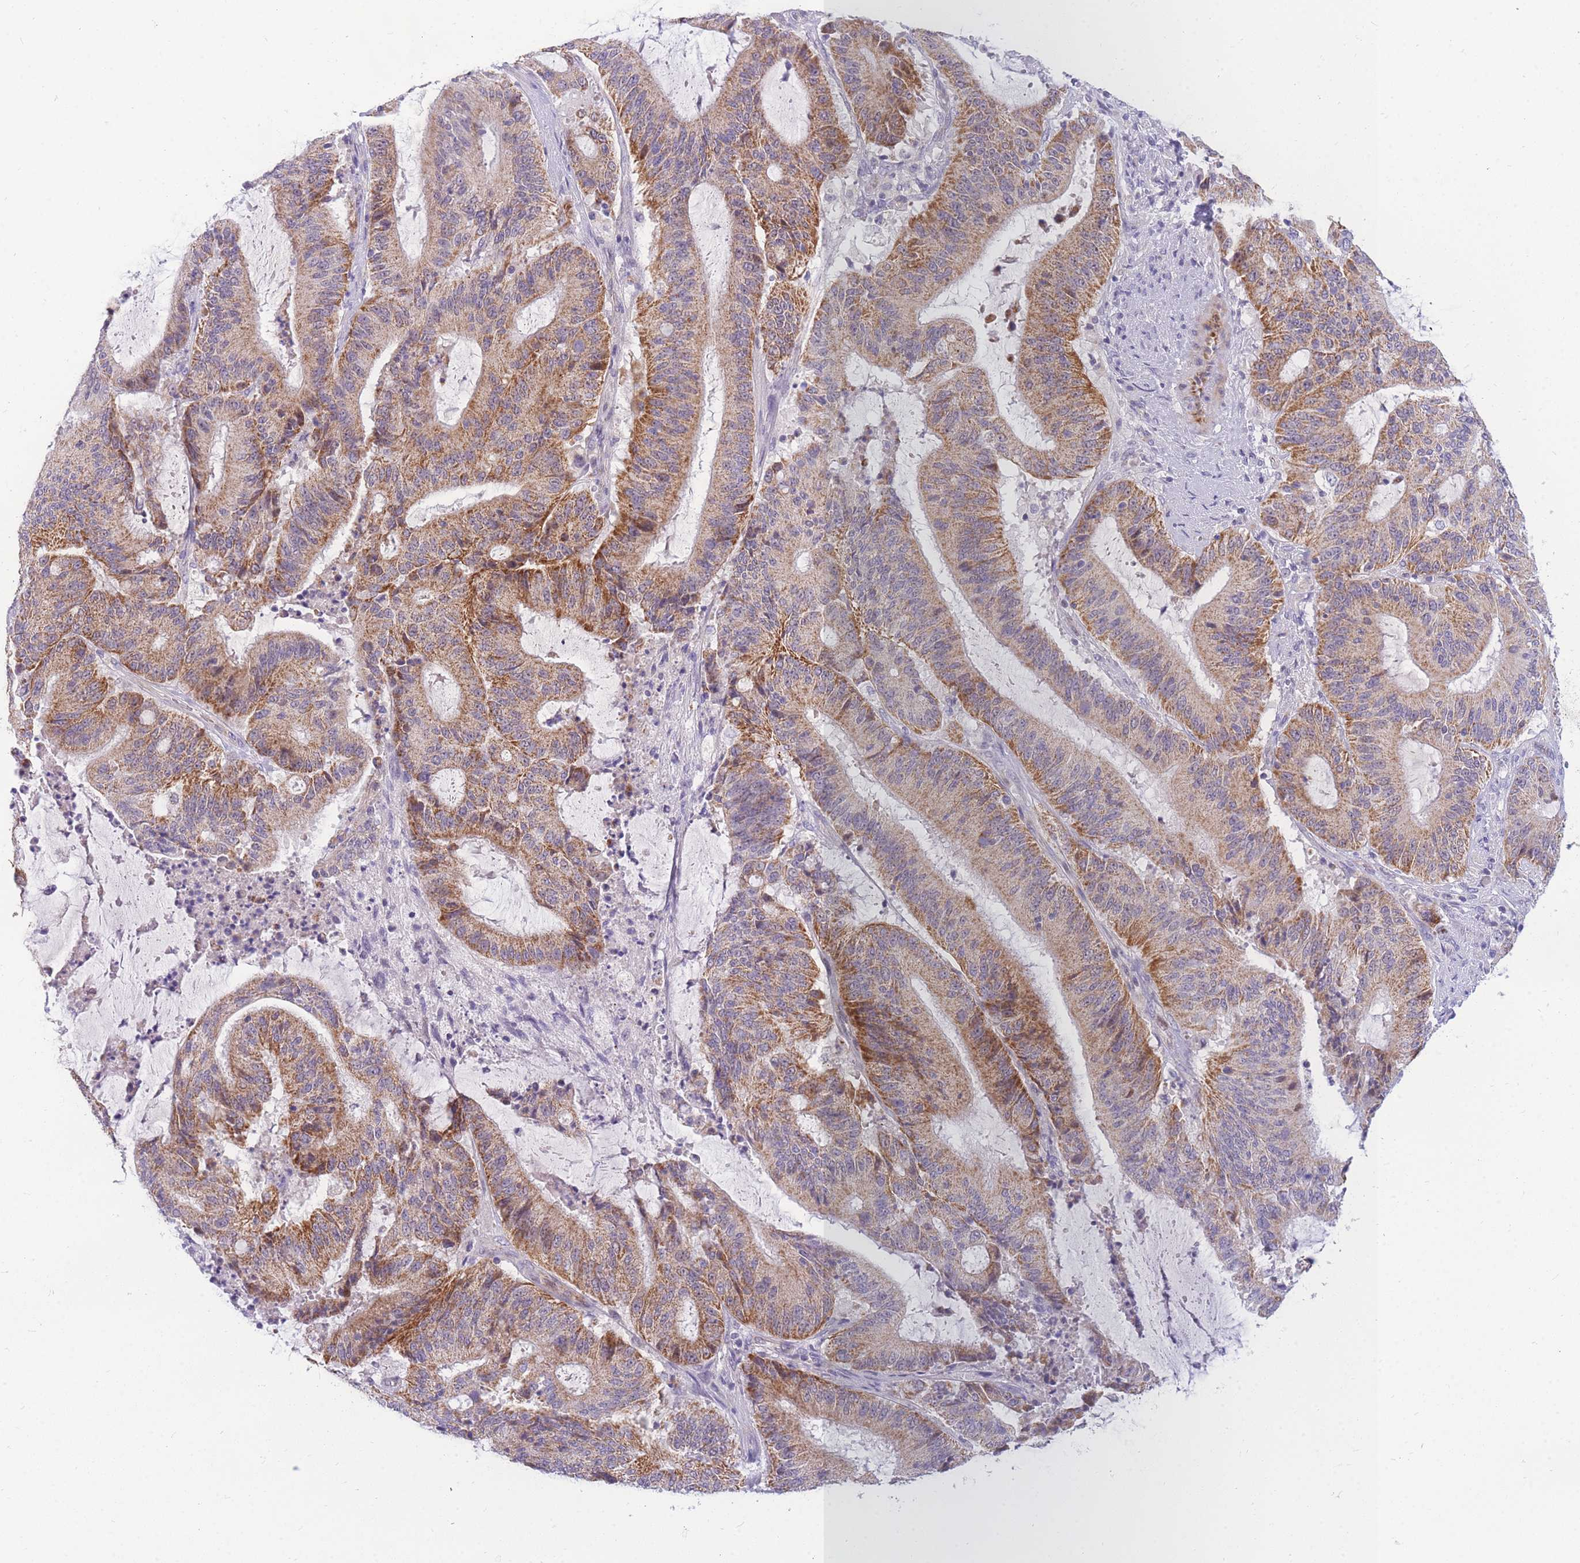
{"staining": {"intensity": "moderate", "quantity": ">75%", "location": "cytoplasmic/membranous"}, "tissue": "liver cancer", "cell_type": "Tumor cells", "image_type": "cancer", "snomed": [{"axis": "morphology", "description": "Normal tissue, NOS"}, {"axis": "morphology", "description": "Cholangiocarcinoma"}, {"axis": "topography", "description": "Liver"}, {"axis": "topography", "description": "Peripheral nerve tissue"}], "caption": "Immunohistochemical staining of liver cancer (cholangiocarcinoma) shows medium levels of moderate cytoplasmic/membranous expression in about >75% of tumor cells.", "gene": "DDX49", "patient": {"sex": "female", "age": 73}}